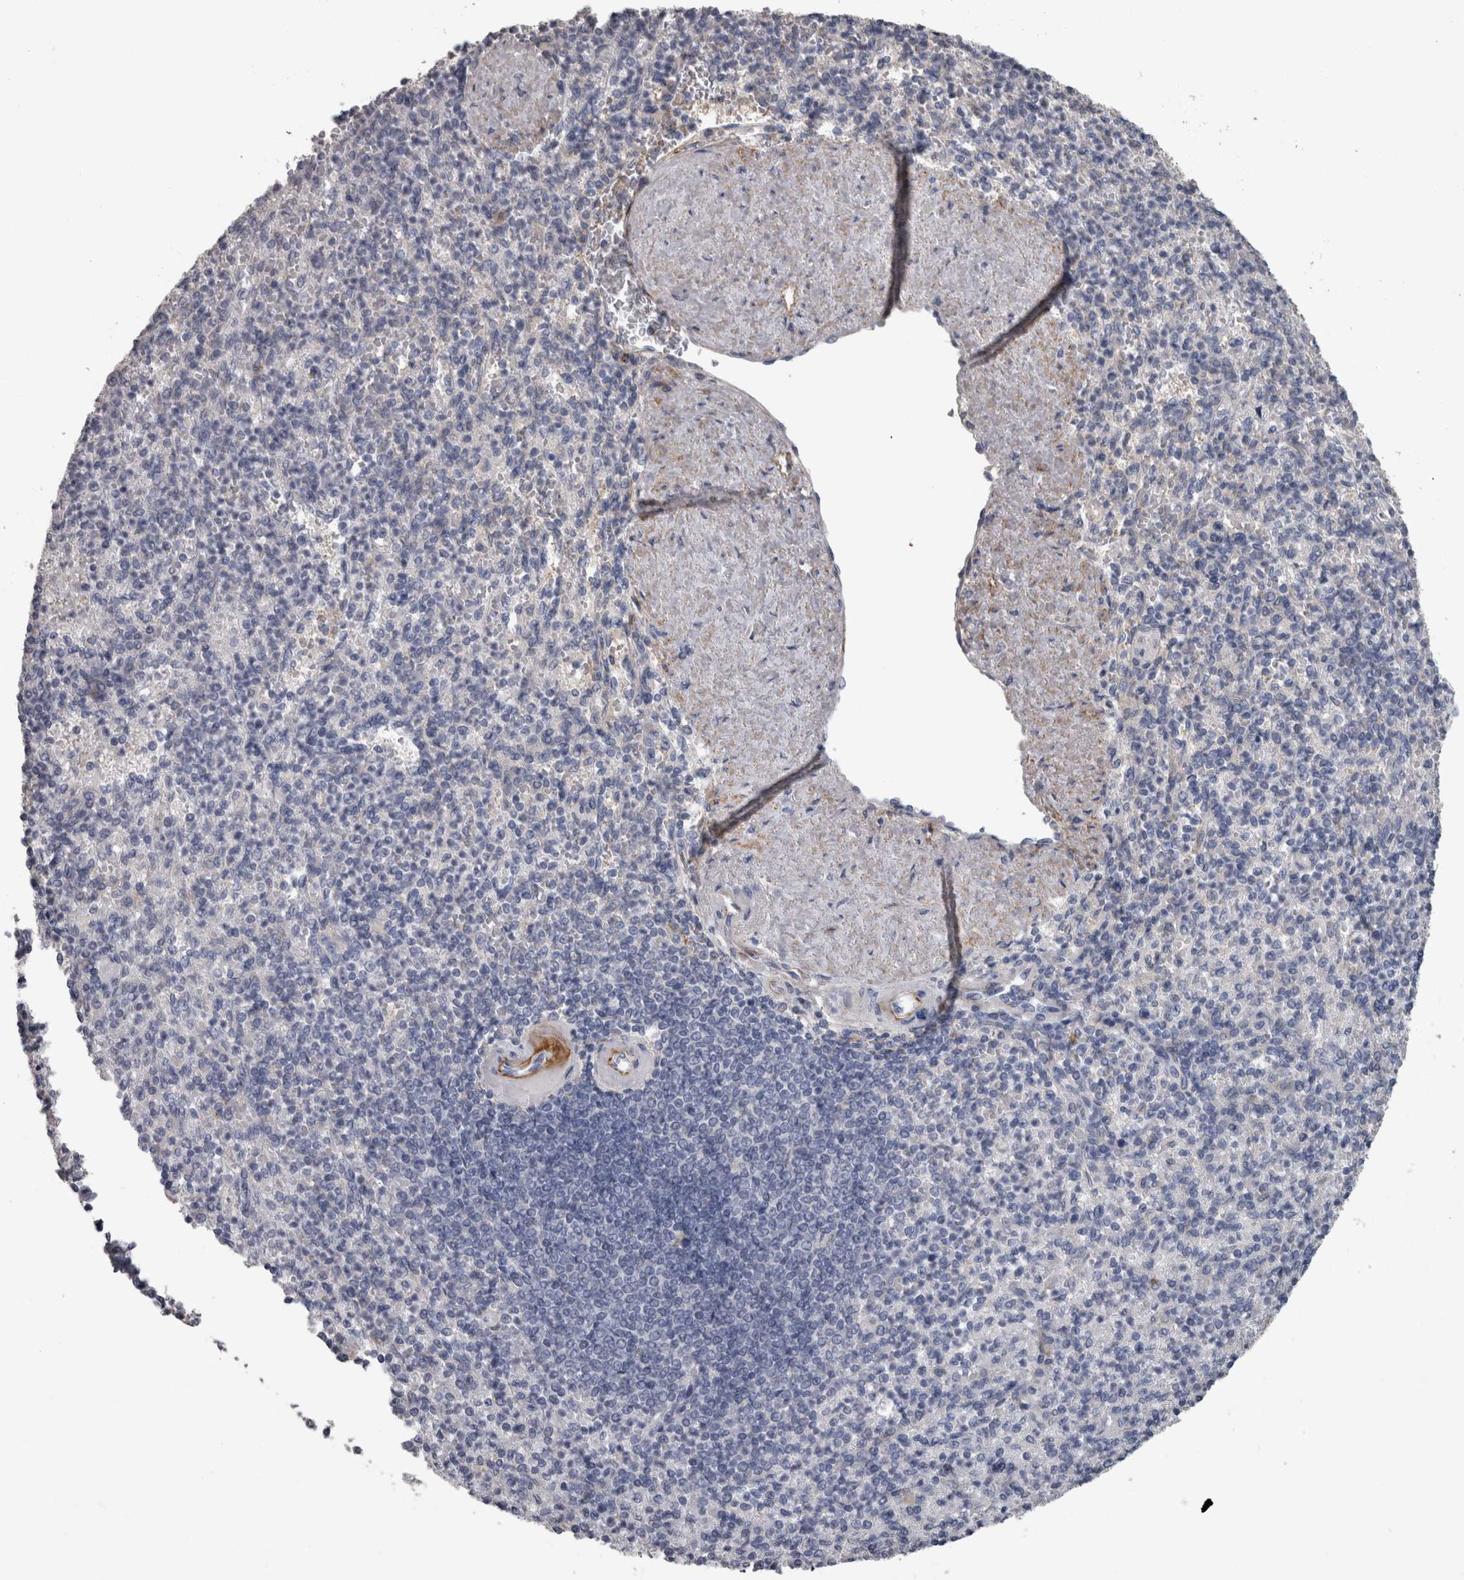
{"staining": {"intensity": "negative", "quantity": "none", "location": "none"}, "tissue": "spleen", "cell_type": "Cells in red pulp", "image_type": "normal", "snomed": [{"axis": "morphology", "description": "Normal tissue, NOS"}, {"axis": "topography", "description": "Spleen"}], "caption": "Protein analysis of unremarkable spleen displays no significant expression in cells in red pulp. (DAB (3,3'-diaminobenzidine) immunohistochemistry (IHC), high magnification).", "gene": "EFEMP2", "patient": {"sex": "female", "age": 74}}